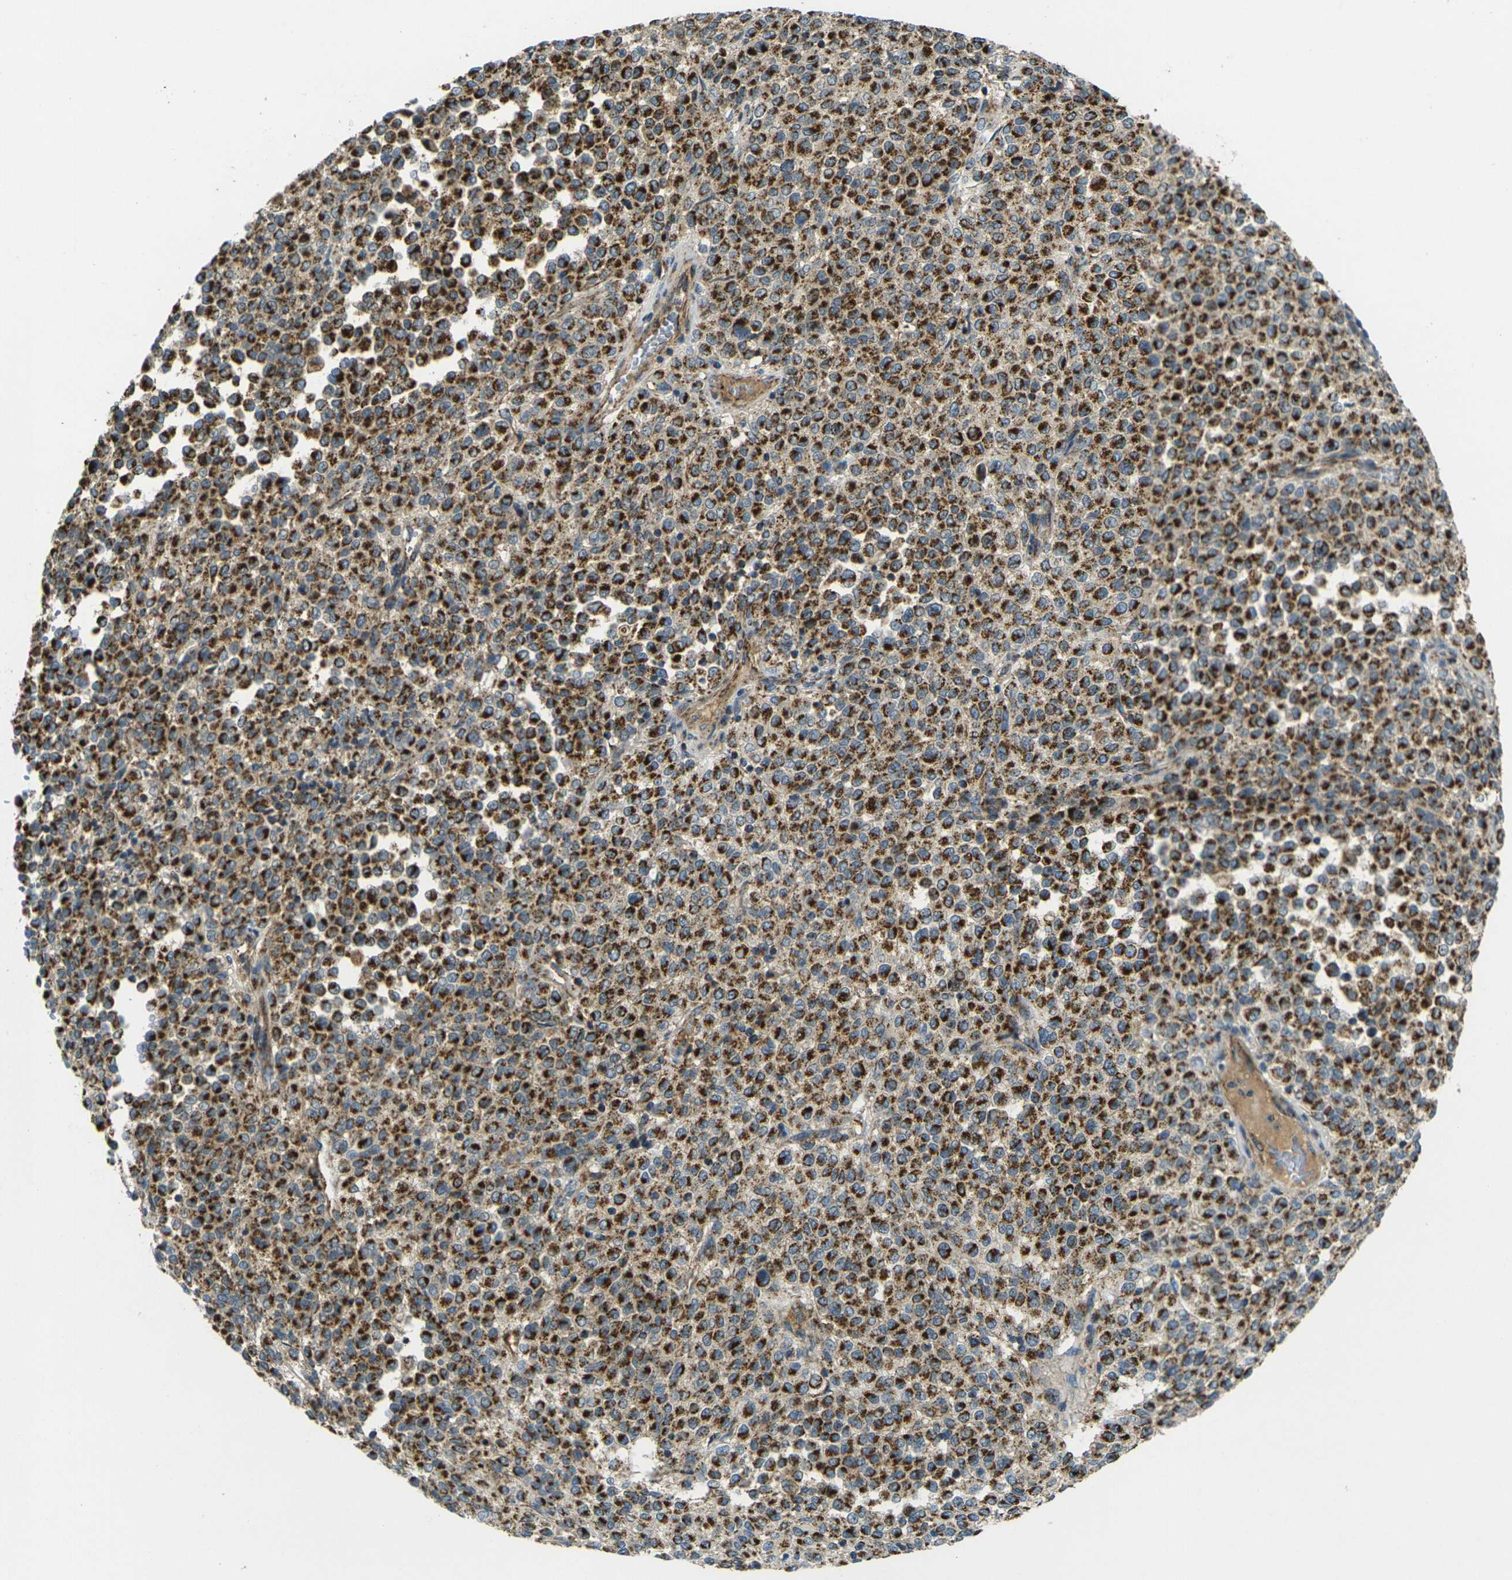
{"staining": {"intensity": "strong", "quantity": ">75%", "location": "cytoplasmic/membranous"}, "tissue": "melanoma", "cell_type": "Tumor cells", "image_type": "cancer", "snomed": [{"axis": "morphology", "description": "Malignant melanoma, Metastatic site"}, {"axis": "topography", "description": "Pancreas"}], "caption": "Immunohistochemical staining of human malignant melanoma (metastatic site) shows strong cytoplasmic/membranous protein expression in approximately >75% of tumor cells.", "gene": "IGF1R", "patient": {"sex": "female", "age": 30}}